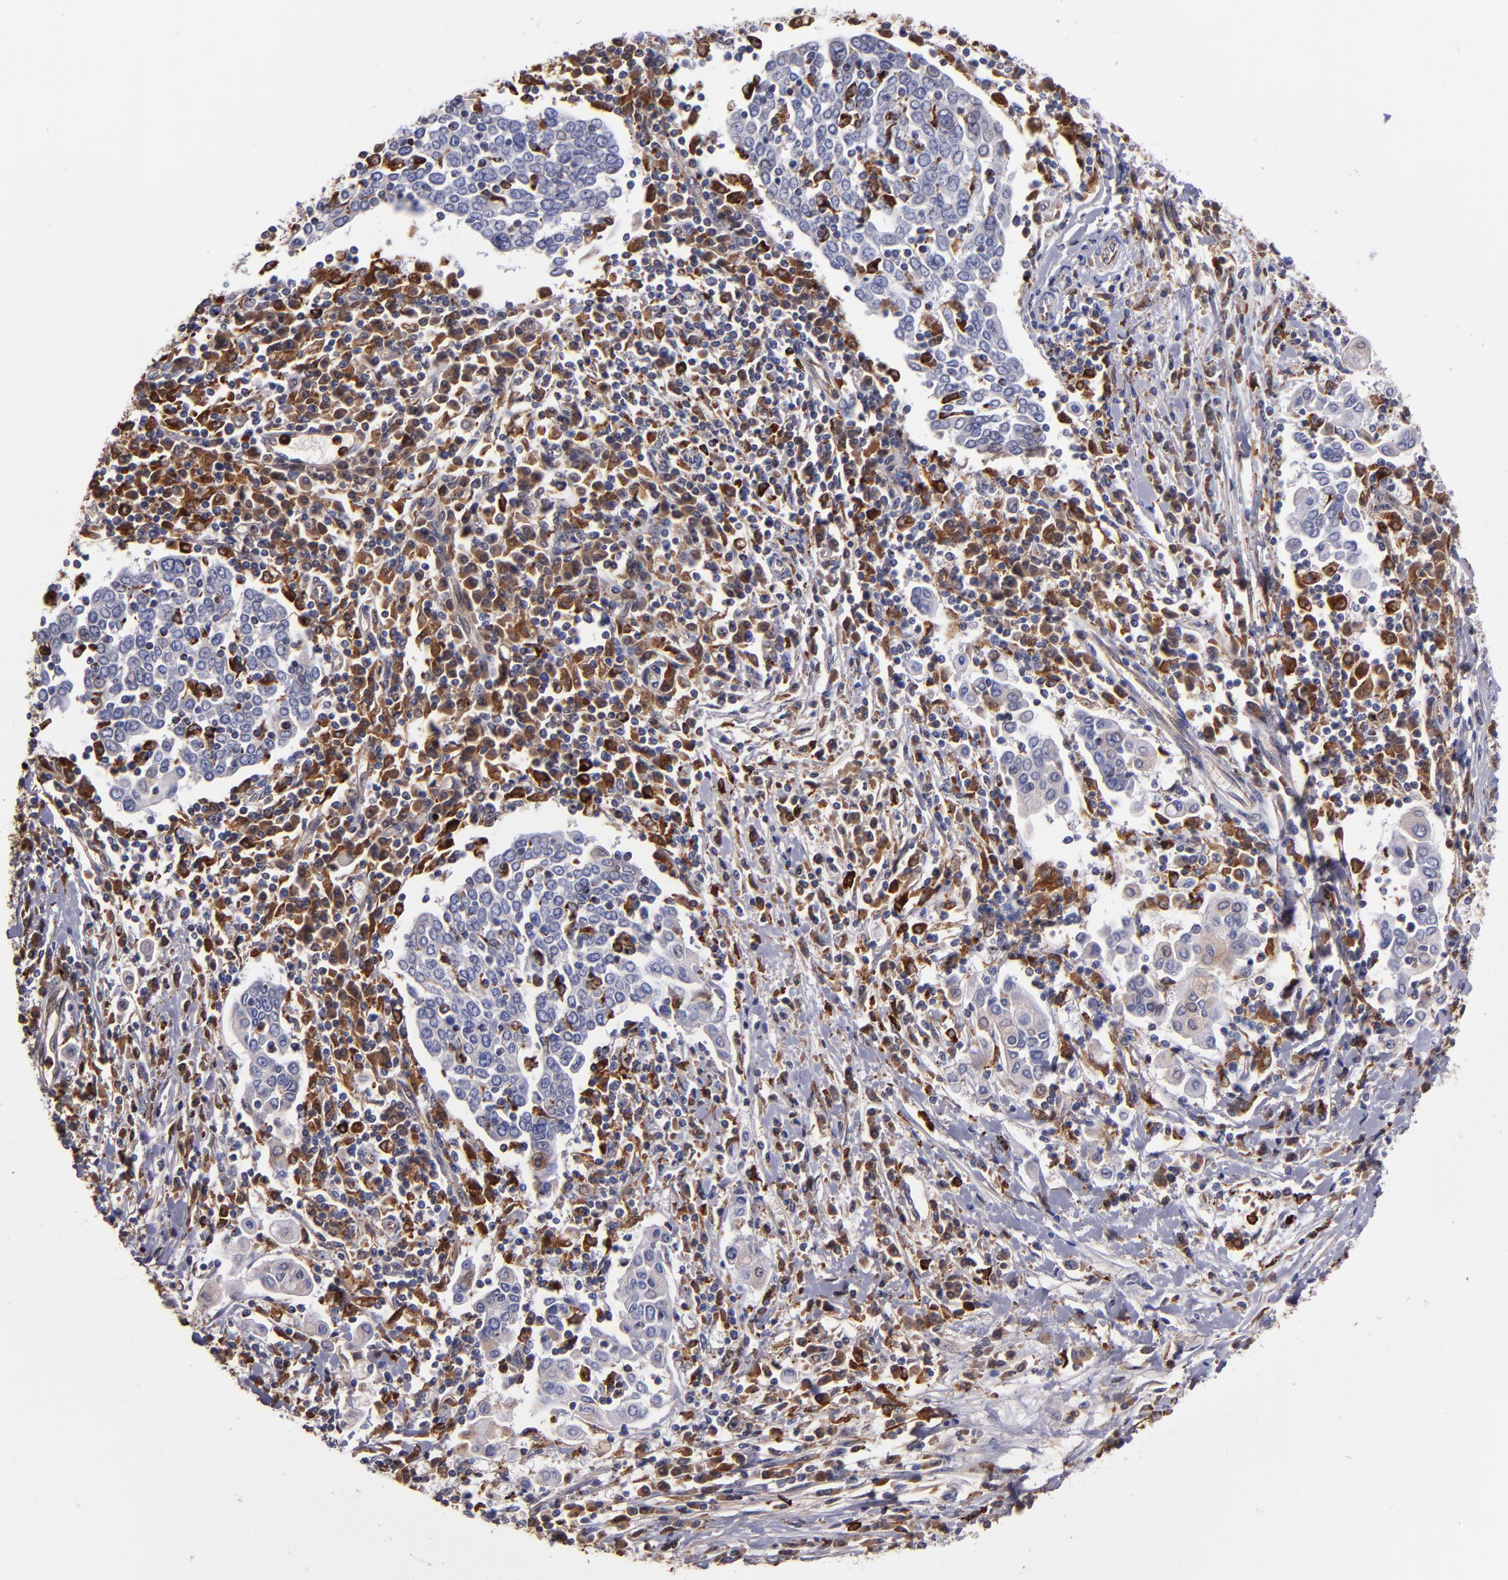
{"staining": {"intensity": "weak", "quantity": "25%-75%", "location": "cytoplasmic/membranous"}, "tissue": "cervical cancer", "cell_type": "Tumor cells", "image_type": "cancer", "snomed": [{"axis": "morphology", "description": "Squamous cell carcinoma, NOS"}, {"axis": "topography", "description": "Cervix"}], "caption": "Brown immunohistochemical staining in cervical cancer (squamous cell carcinoma) shows weak cytoplasmic/membranous expression in about 25%-75% of tumor cells.", "gene": "CTSS", "patient": {"sex": "female", "age": 40}}